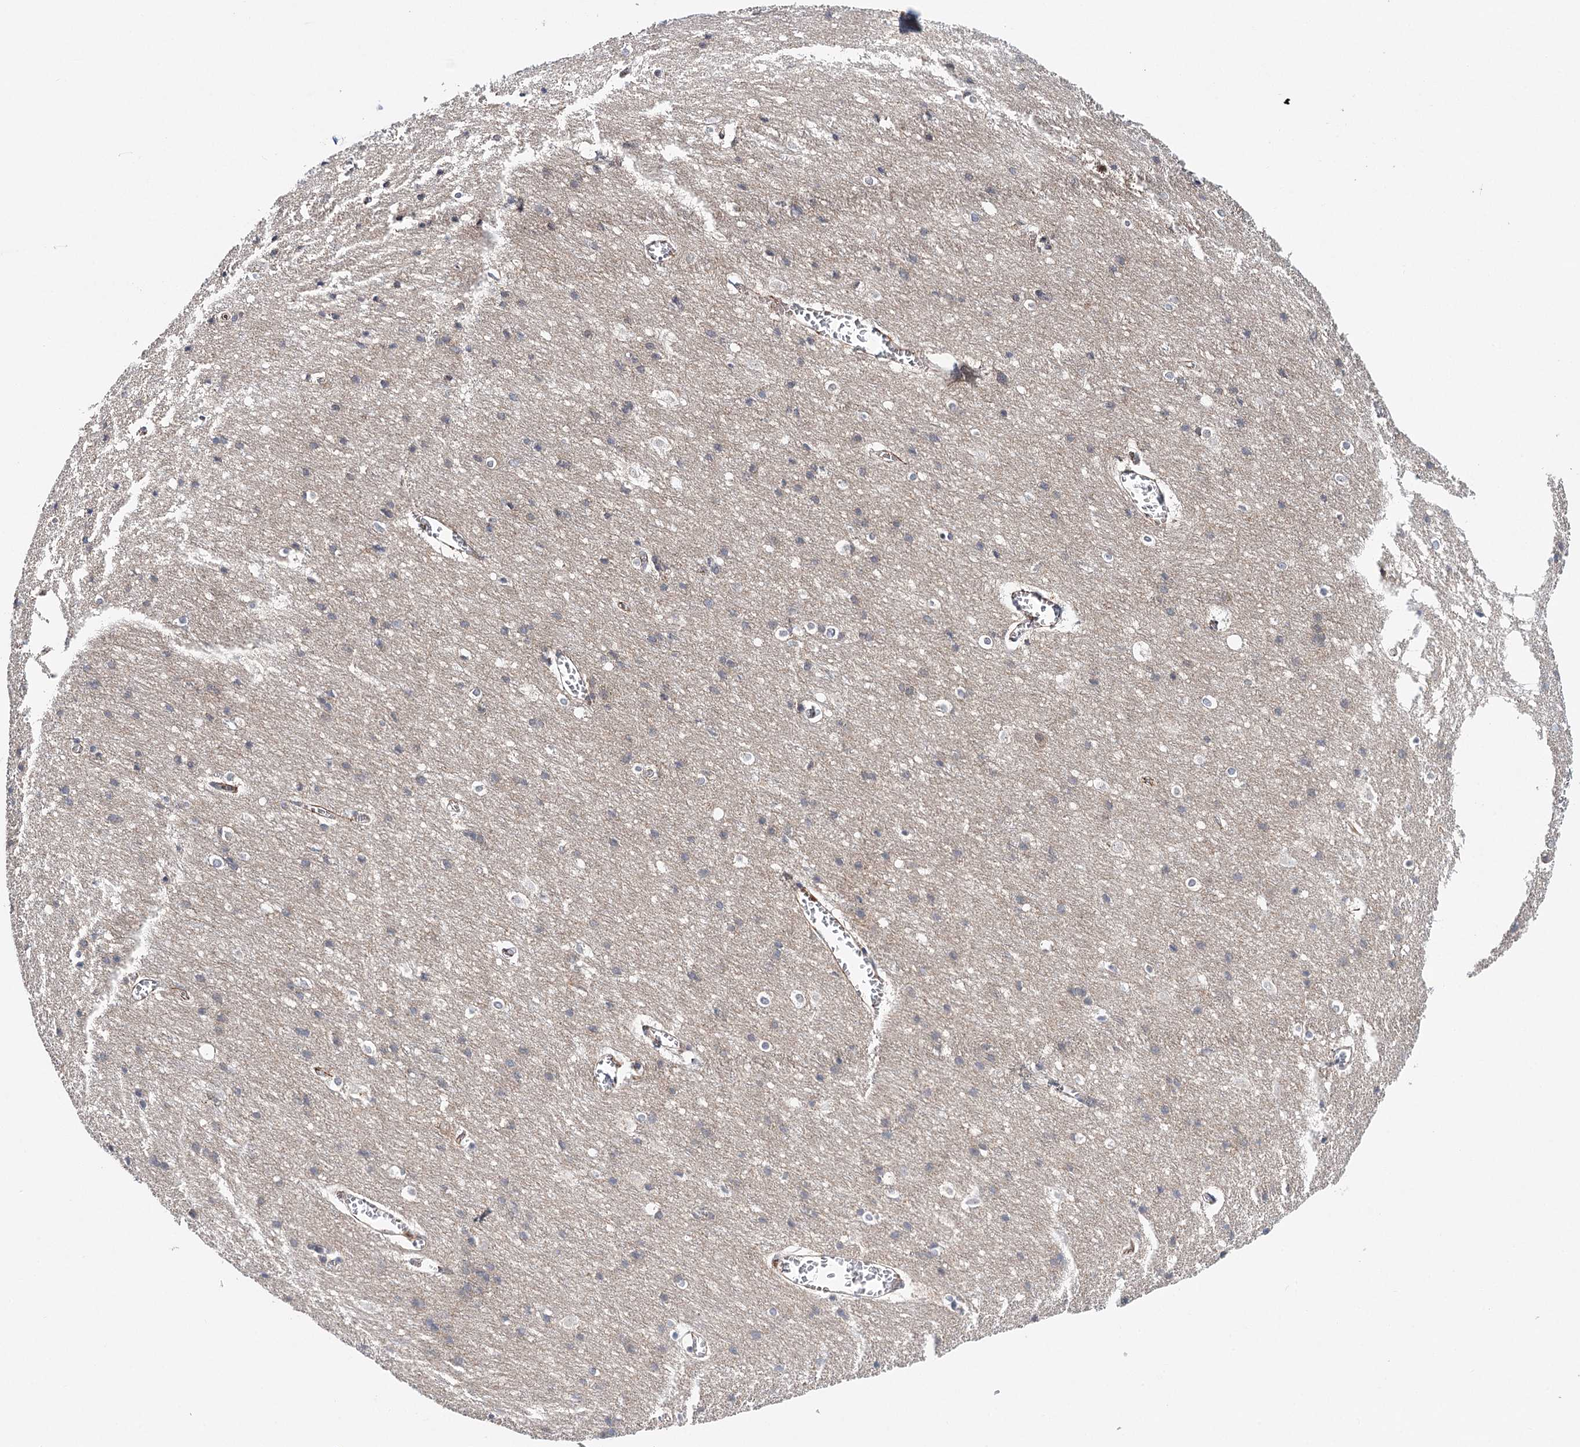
{"staining": {"intensity": "strong", "quantity": "<25%", "location": "cytoplasmic/membranous"}, "tissue": "cerebral cortex", "cell_type": "Endothelial cells", "image_type": "normal", "snomed": [{"axis": "morphology", "description": "Normal tissue, NOS"}, {"axis": "topography", "description": "Cerebral cortex"}], "caption": "Approximately <25% of endothelial cells in unremarkable human cerebral cortex display strong cytoplasmic/membranous protein staining as visualized by brown immunohistochemical staining.", "gene": "PKP4", "patient": {"sex": "male", "age": 54}}